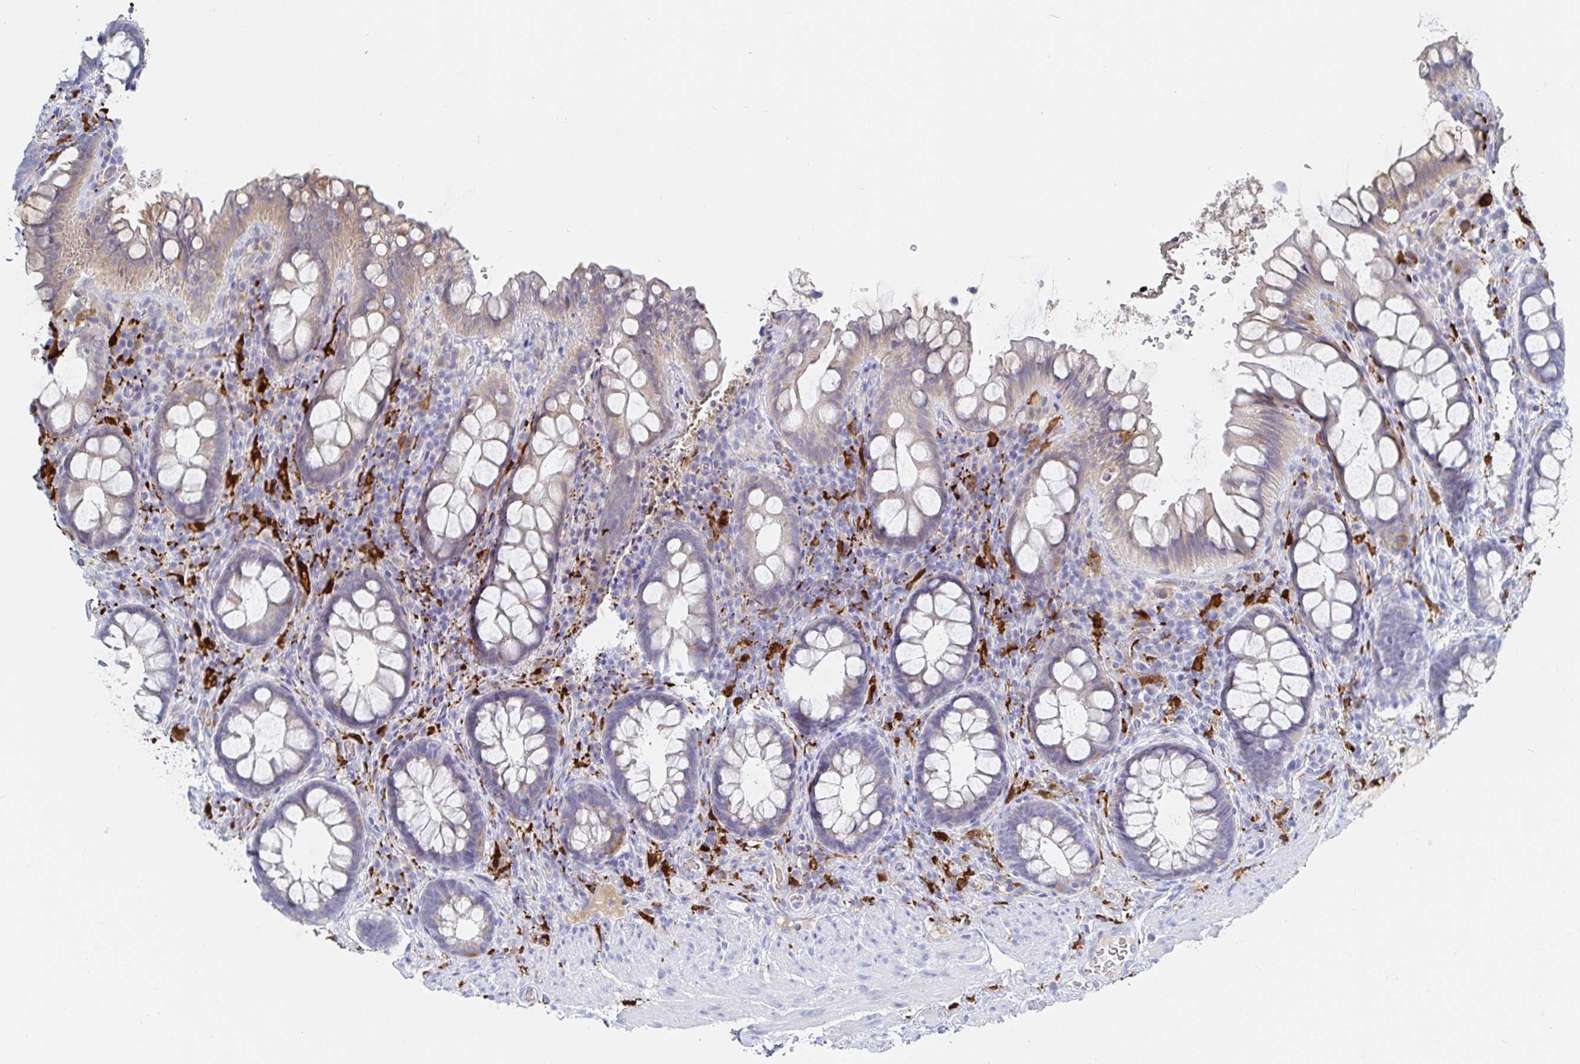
{"staining": {"intensity": "weak", "quantity": "<25%", "location": "cytoplasmic/membranous"}, "tissue": "rectum", "cell_type": "Glandular cells", "image_type": "normal", "snomed": [{"axis": "morphology", "description": "Normal tissue, NOS"}, {"axis": "topography", "description": "Rectum"}, {"axis": "topography", "description": "Peripheral nerve tissue"}], "caption": "DAB (3,3'-diaminobenzidine) immunohistochemical staining of unremarkable human rectum demonstrates no significant positivity in glandular cells. (Immunohistochemistry, brightfield microscopy, high magnification).", "gene": "OR2A1", "patient": {"sex": "female", "age": 69}}